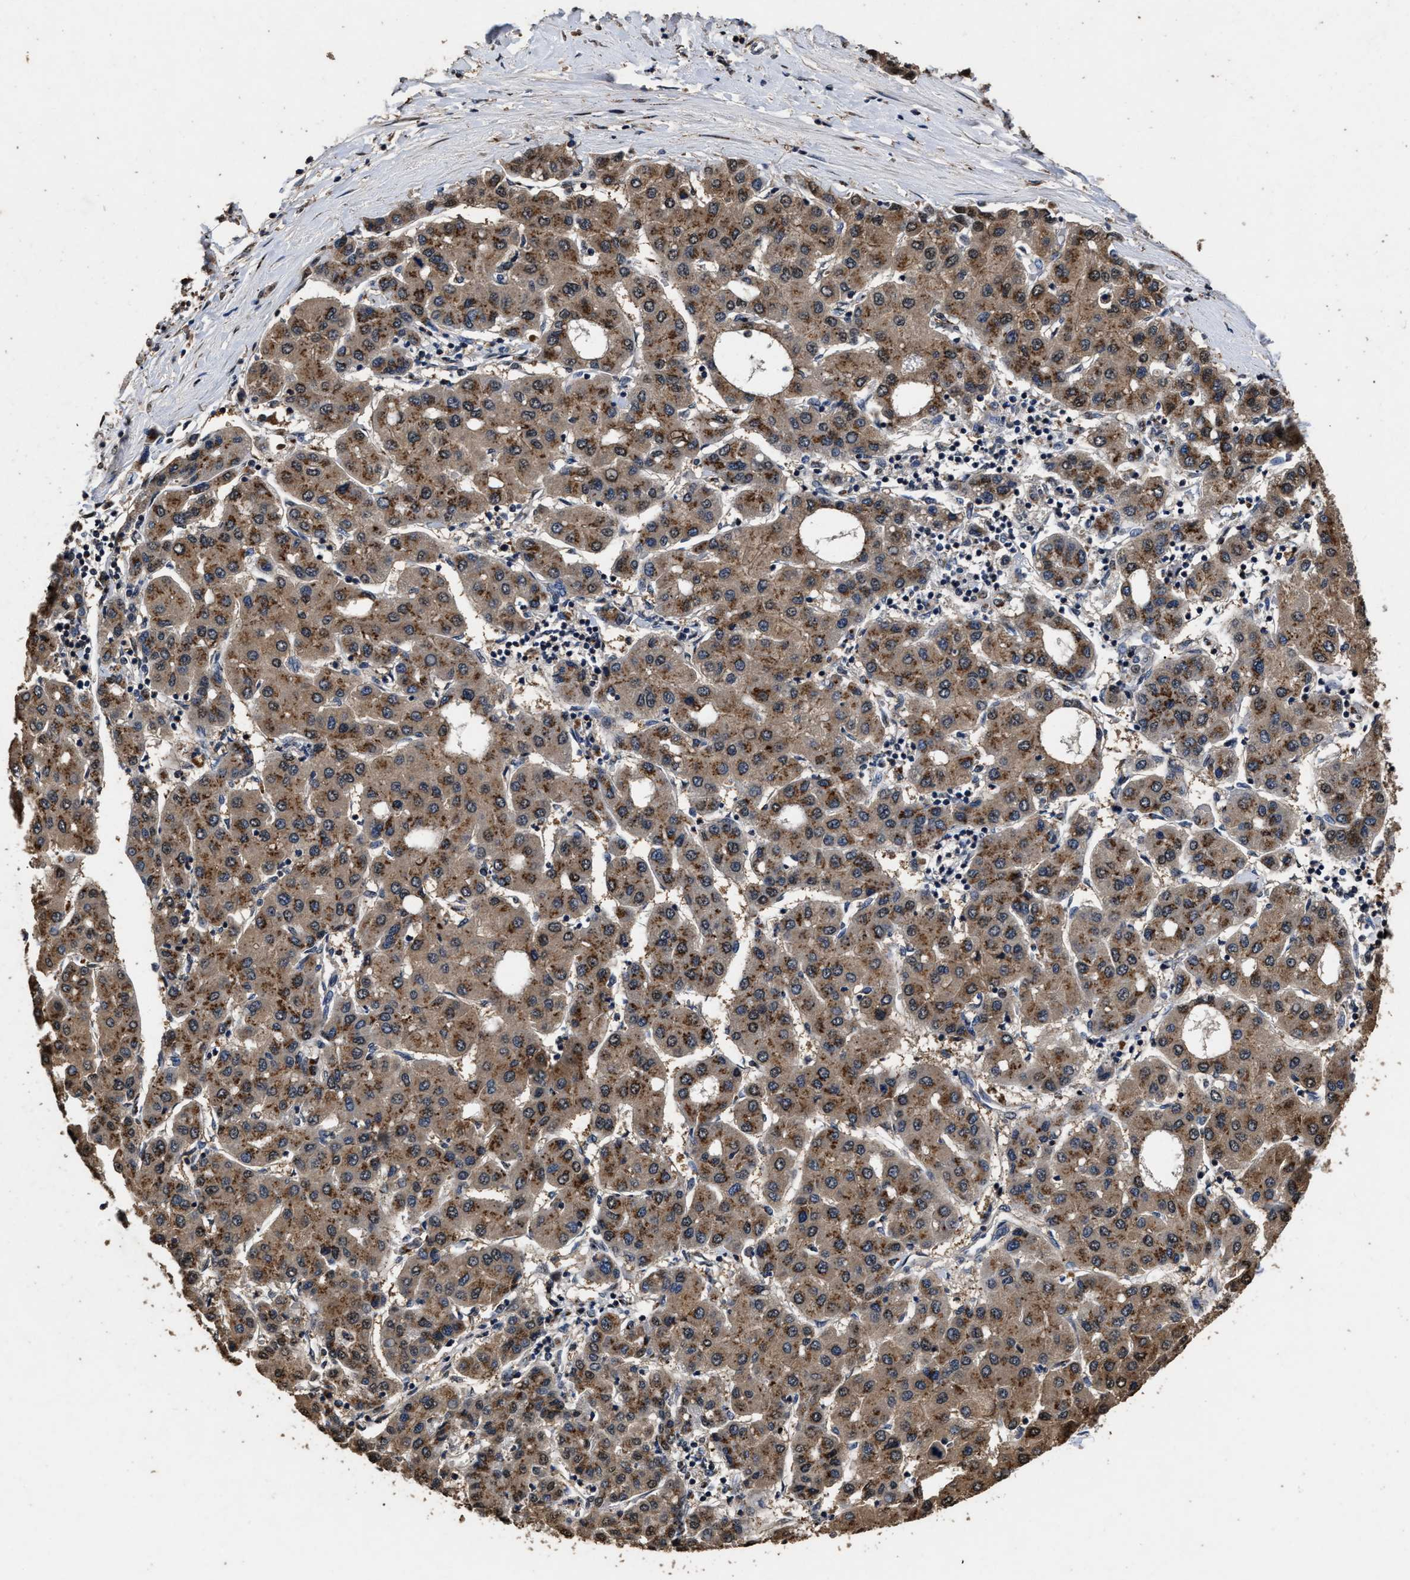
{"staining": {"intensity": "moderate", "quantity": ">75%", "location": "cytoplasmic/membranous,nuclear"}, "tissue": "liver cancer", "cell_type": "Tumor cells", "image_type": "cancer", "snomed": [{"axis": "morphology", "description": "Carcinoma, Hepatocellular, NOS"}, {"axis": "topography", "description": "Liver"}], "caption": "This image demonstrates IHC staining of liver hepatocellular carcinoma, with medium moderate cytoplasmic/membranous and nuclear staining in approximately >75% of tumor cells.", "gene": "TPST2", "patient": {"sex": "male", "age": 65}}